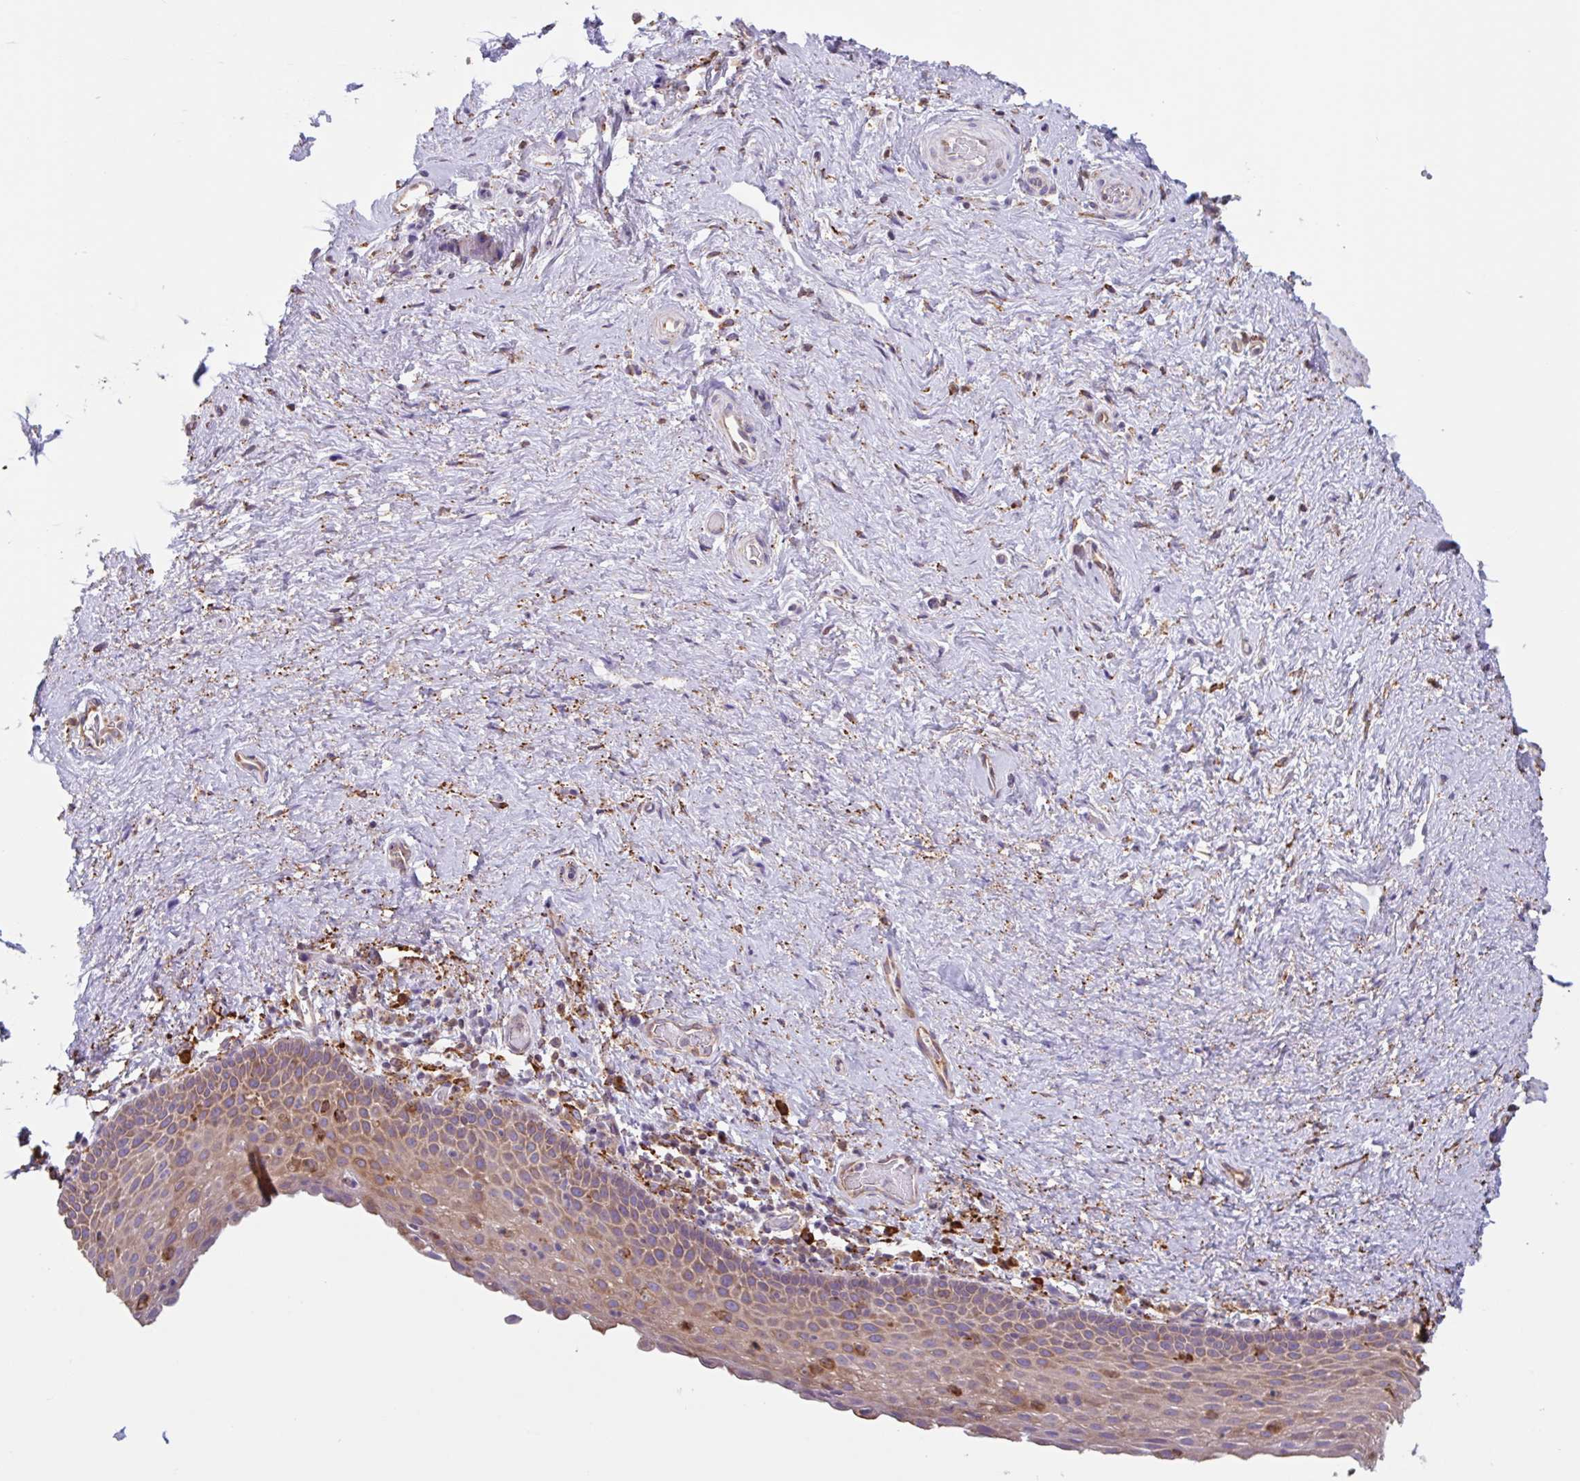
{"staining": {"intensity": "moderate", "quantity": "<25%", "location": "cytoplasmic/membranous"}, "tissue": "vagina", "cell_type": "Squamous epithelial cells", "image_type": "normal", "snomed": [{"axis": "morphology", "description": "Normal tissue, NOS"}, {"axis": "topography", "description": "Vagina"}], "caption": "Protein staining by immunohistochemistry (IHC) displays moderate cytoplasmic/membranous expression in about <25% of squamous epithelial cells in benign vagina.", "gene": "DOK4", "patient": {"sex": "female", "age": 61}}